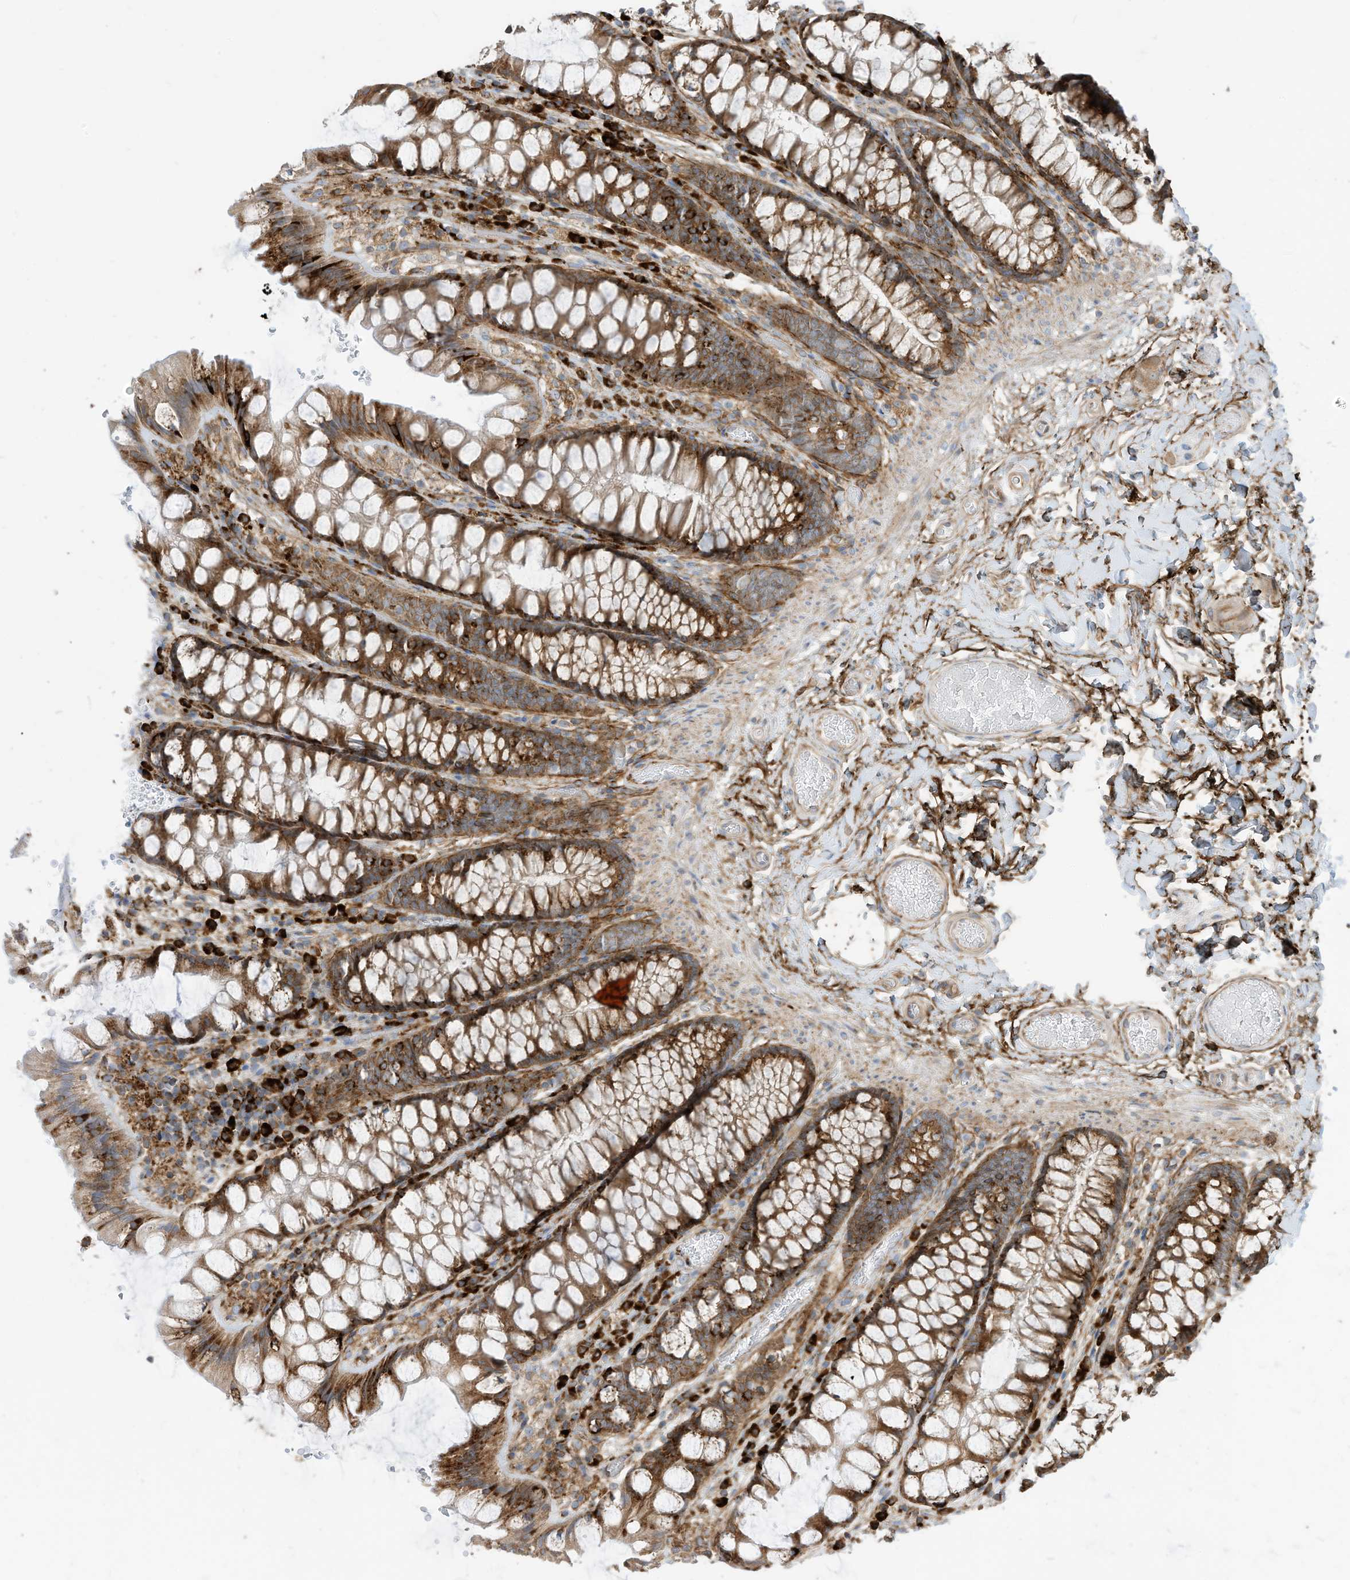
{"staining": {"intensity": "weak", "quantity": "25%-75%", "location": "cytoplasmic/membranous"}, "tissue": "colon", "cell_type": "Endothelial cells", "image_type": "normal", "snomed": [{"axis": "morphology", "description": "Normal tissue, NOS"}, {"axis": "topography", "description": "Colon"}], "caption": "Brown immunohistochemical staining in normal colon reveals weak cytoplasmic/membranous staining in approximately 25%-75% of endothelial cells. Nuclei are stained in blue.", "gene": "TRNAU1AP", "patient": {"sex": "male", "age": 47}}